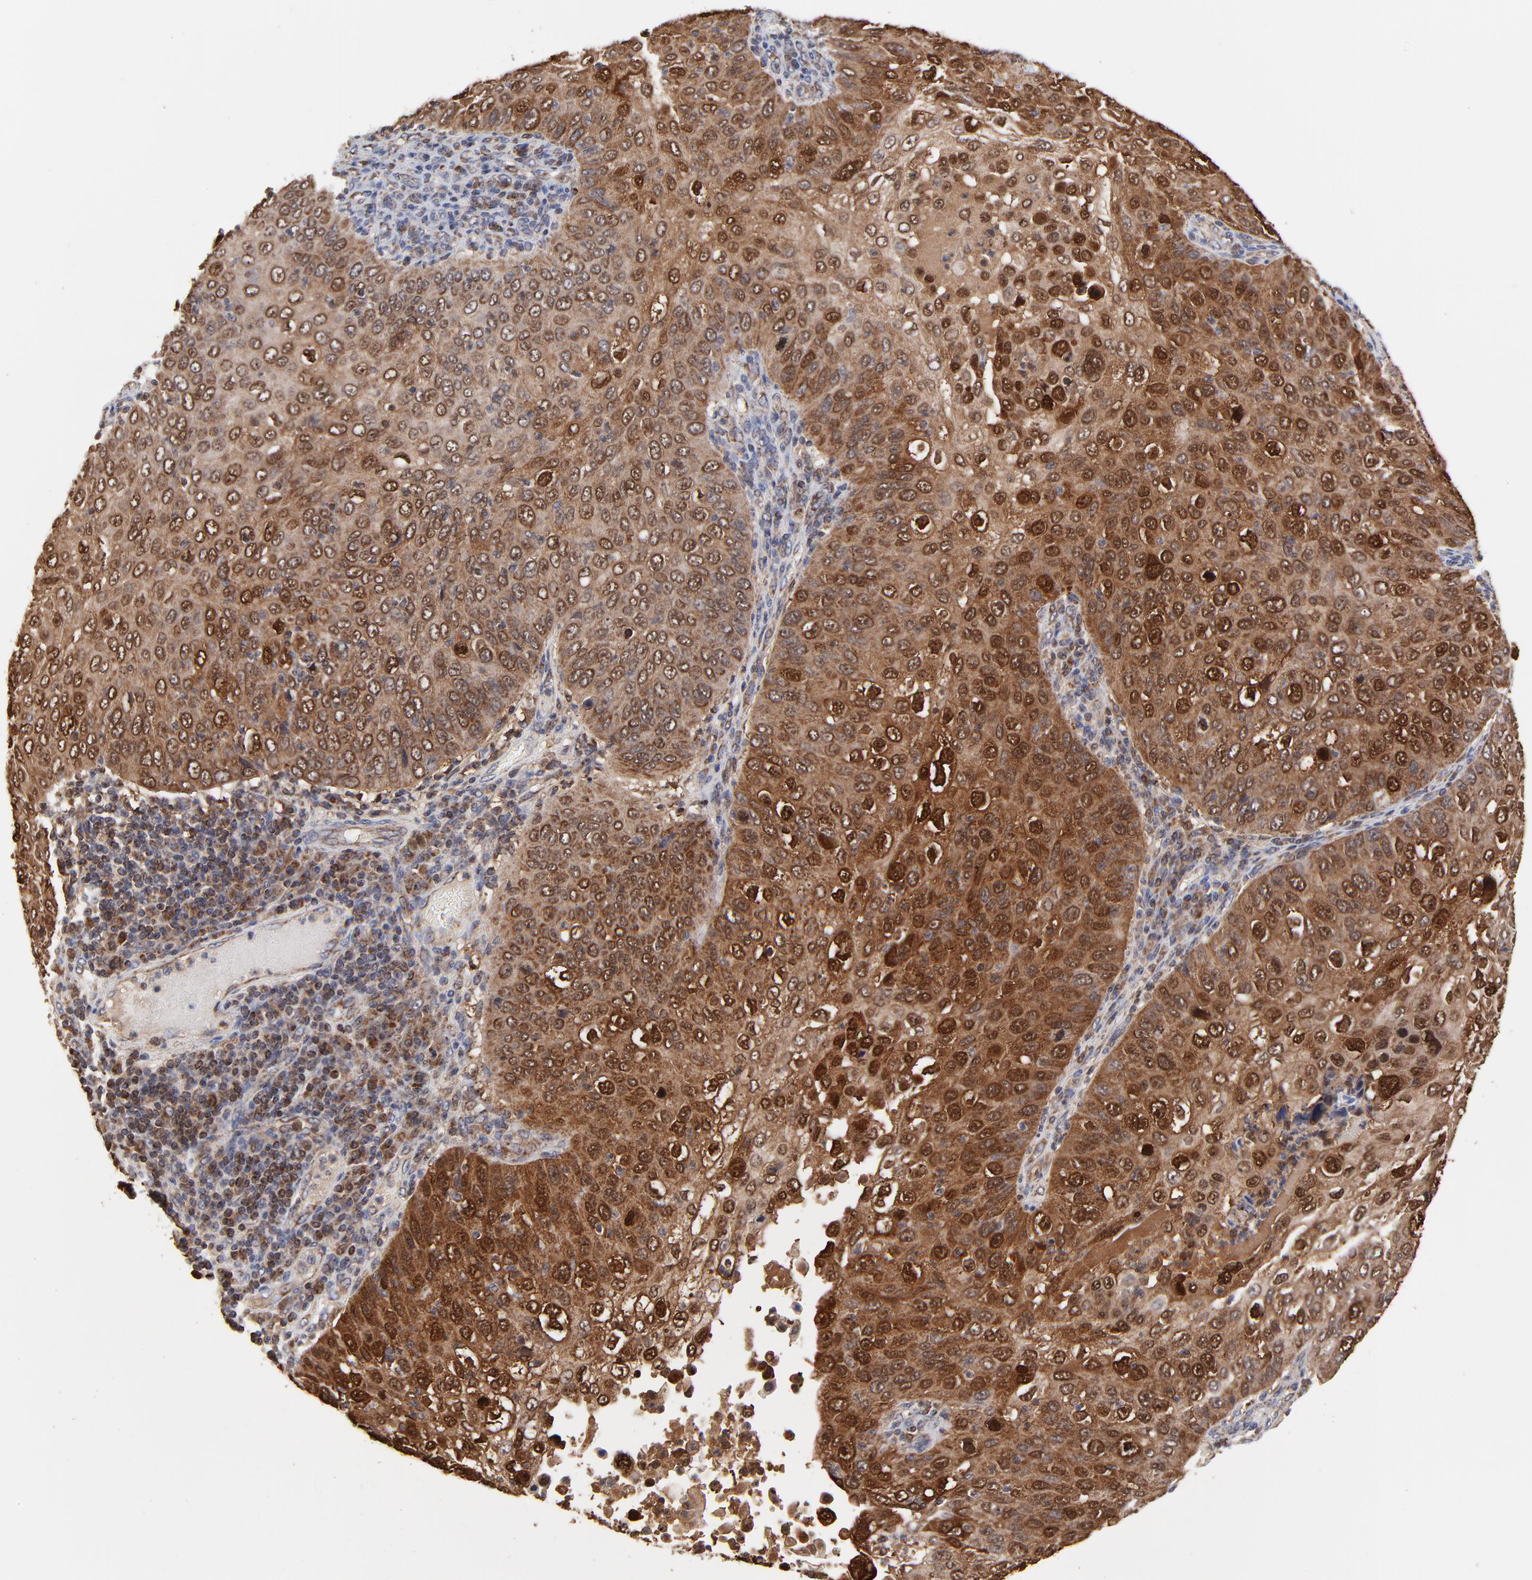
{"staining": {"intensity": "strong", "quantity": ">75%", "location": "cytoplasmic/membranous"}, "tissue": "skin cancer", "cell_type": "Tumor cells", "image_type": "cancer", "snomed": [{"axis": "morphology", "description": "Squamous cell carcinoma, NOS"}, {"axis": "topography", "description": "Skin"}], "caption": "Immunohistochemistry image of human squamous cell carcinoma (skin) stained for a protein (brown), which exhibits high levels of strong cytoplasmic/membranous positivity in approximately >75% of tumor cells.", "gene": "ZNF550", "patient": {"sex": "male", "age": 87}}